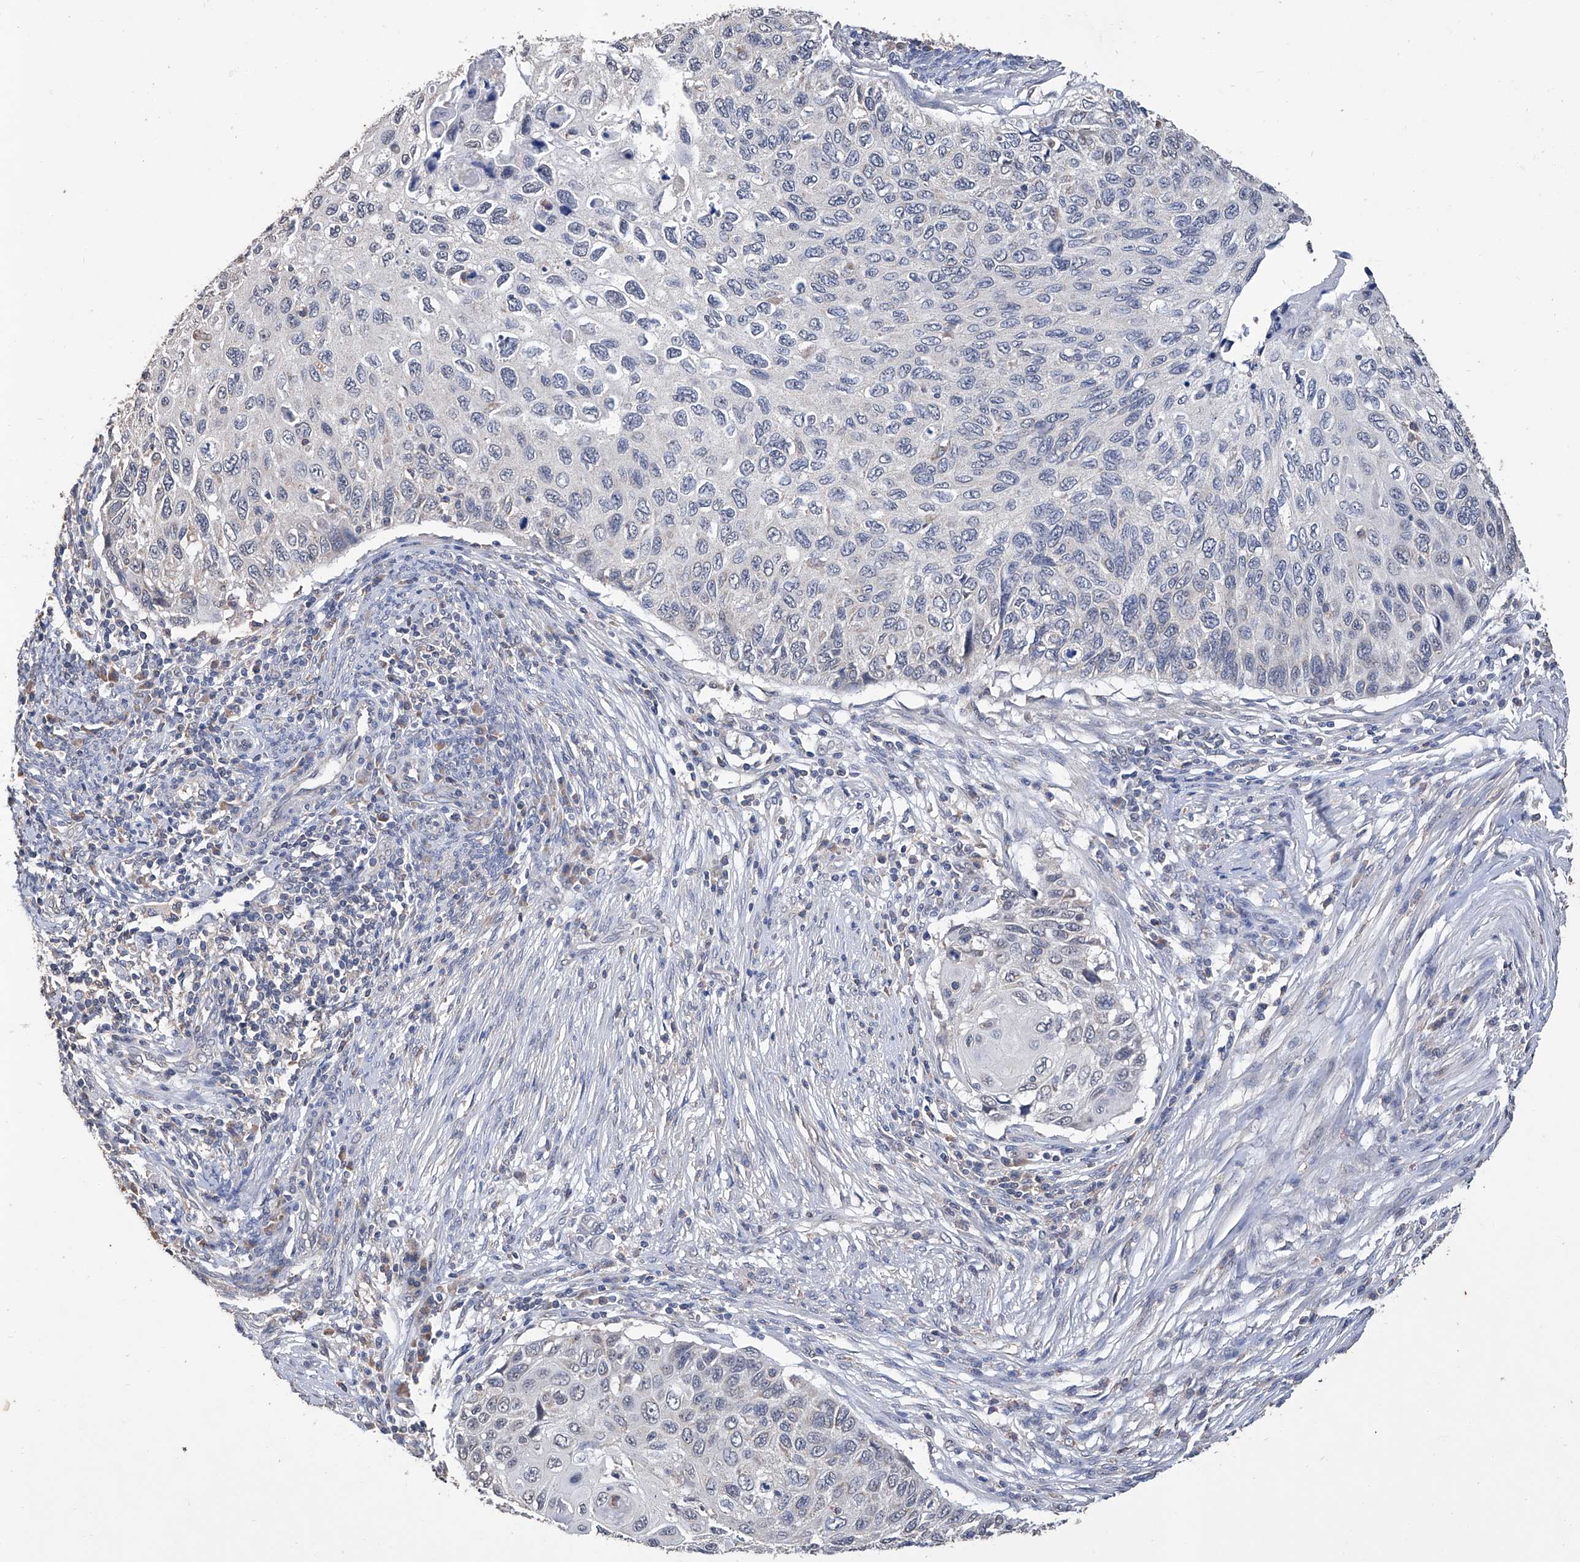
{"staining": {"intensity": "negative", "quantity": "none", "location": "none"}, "tissue": "cervical cancer", "cell_type": "Tumor cells", "image_type": "cancer", "snomed": [{"axis": "morphology", "description": "Squamous cell carcinoma, NOS"}, {"axis": "topography", "description": "Cervix"}], "caption": "Cervical cancer stained for a protein using immunohistochemistry displays no staining tumor cells.", "gene": "GPT", "patient": {"sex": "female", "age": 70}}